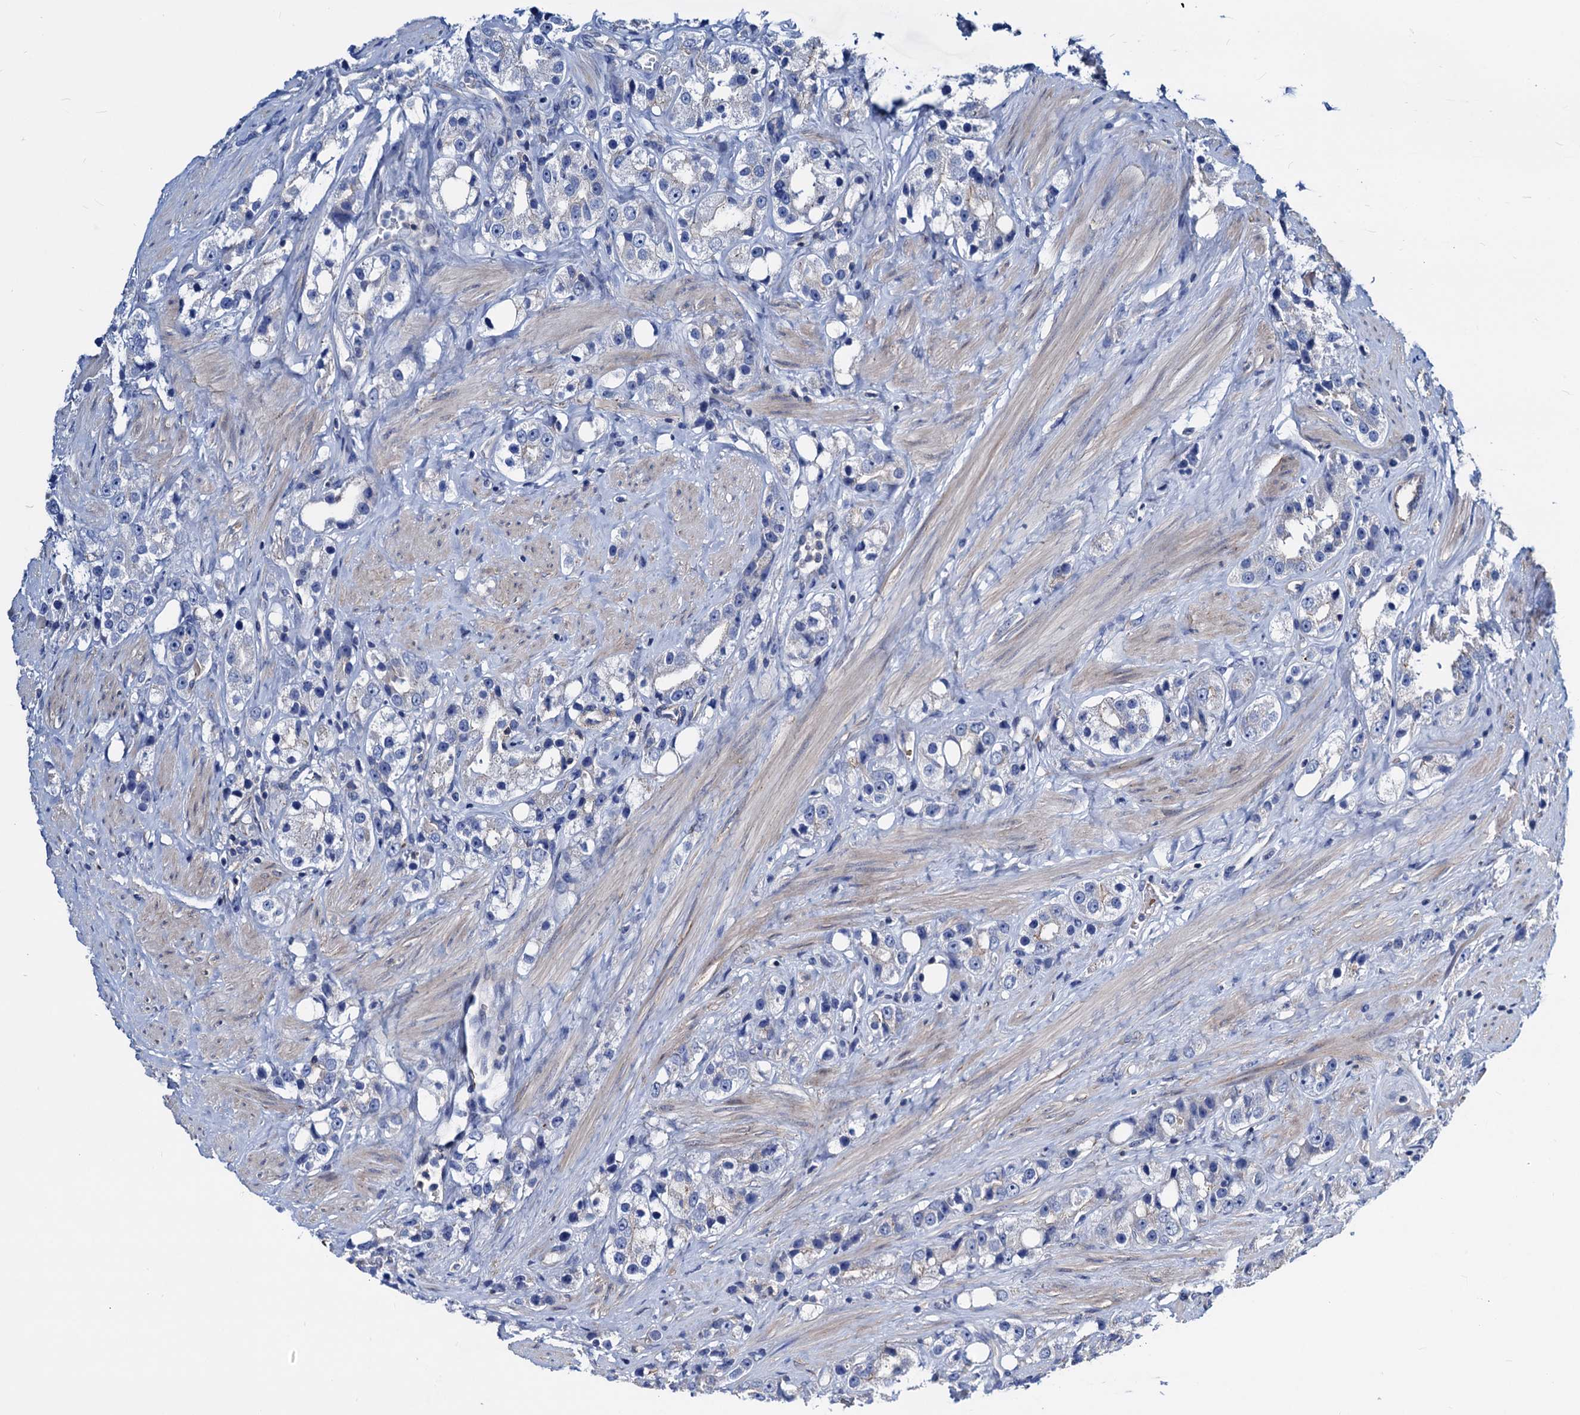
{"staining": {"intensity": "negative", "quantity": "none", "location": "none"}, "tissue": "prostate cancer", "cell_type": "Tumor cells", "image_type": "cancer", "snomed": [{"axis": "morphology", "description": "Adenocarcinoma, NOS"}, {"axis": "topography", "description": "Prostate"}], "caption": "Prostate cancer stained for a protein using immunohistochemistry (IHC) demonstrates no expression tumor cells.", "gene": "GCOM1", "patient": {"sex": "male", "age": 79}}